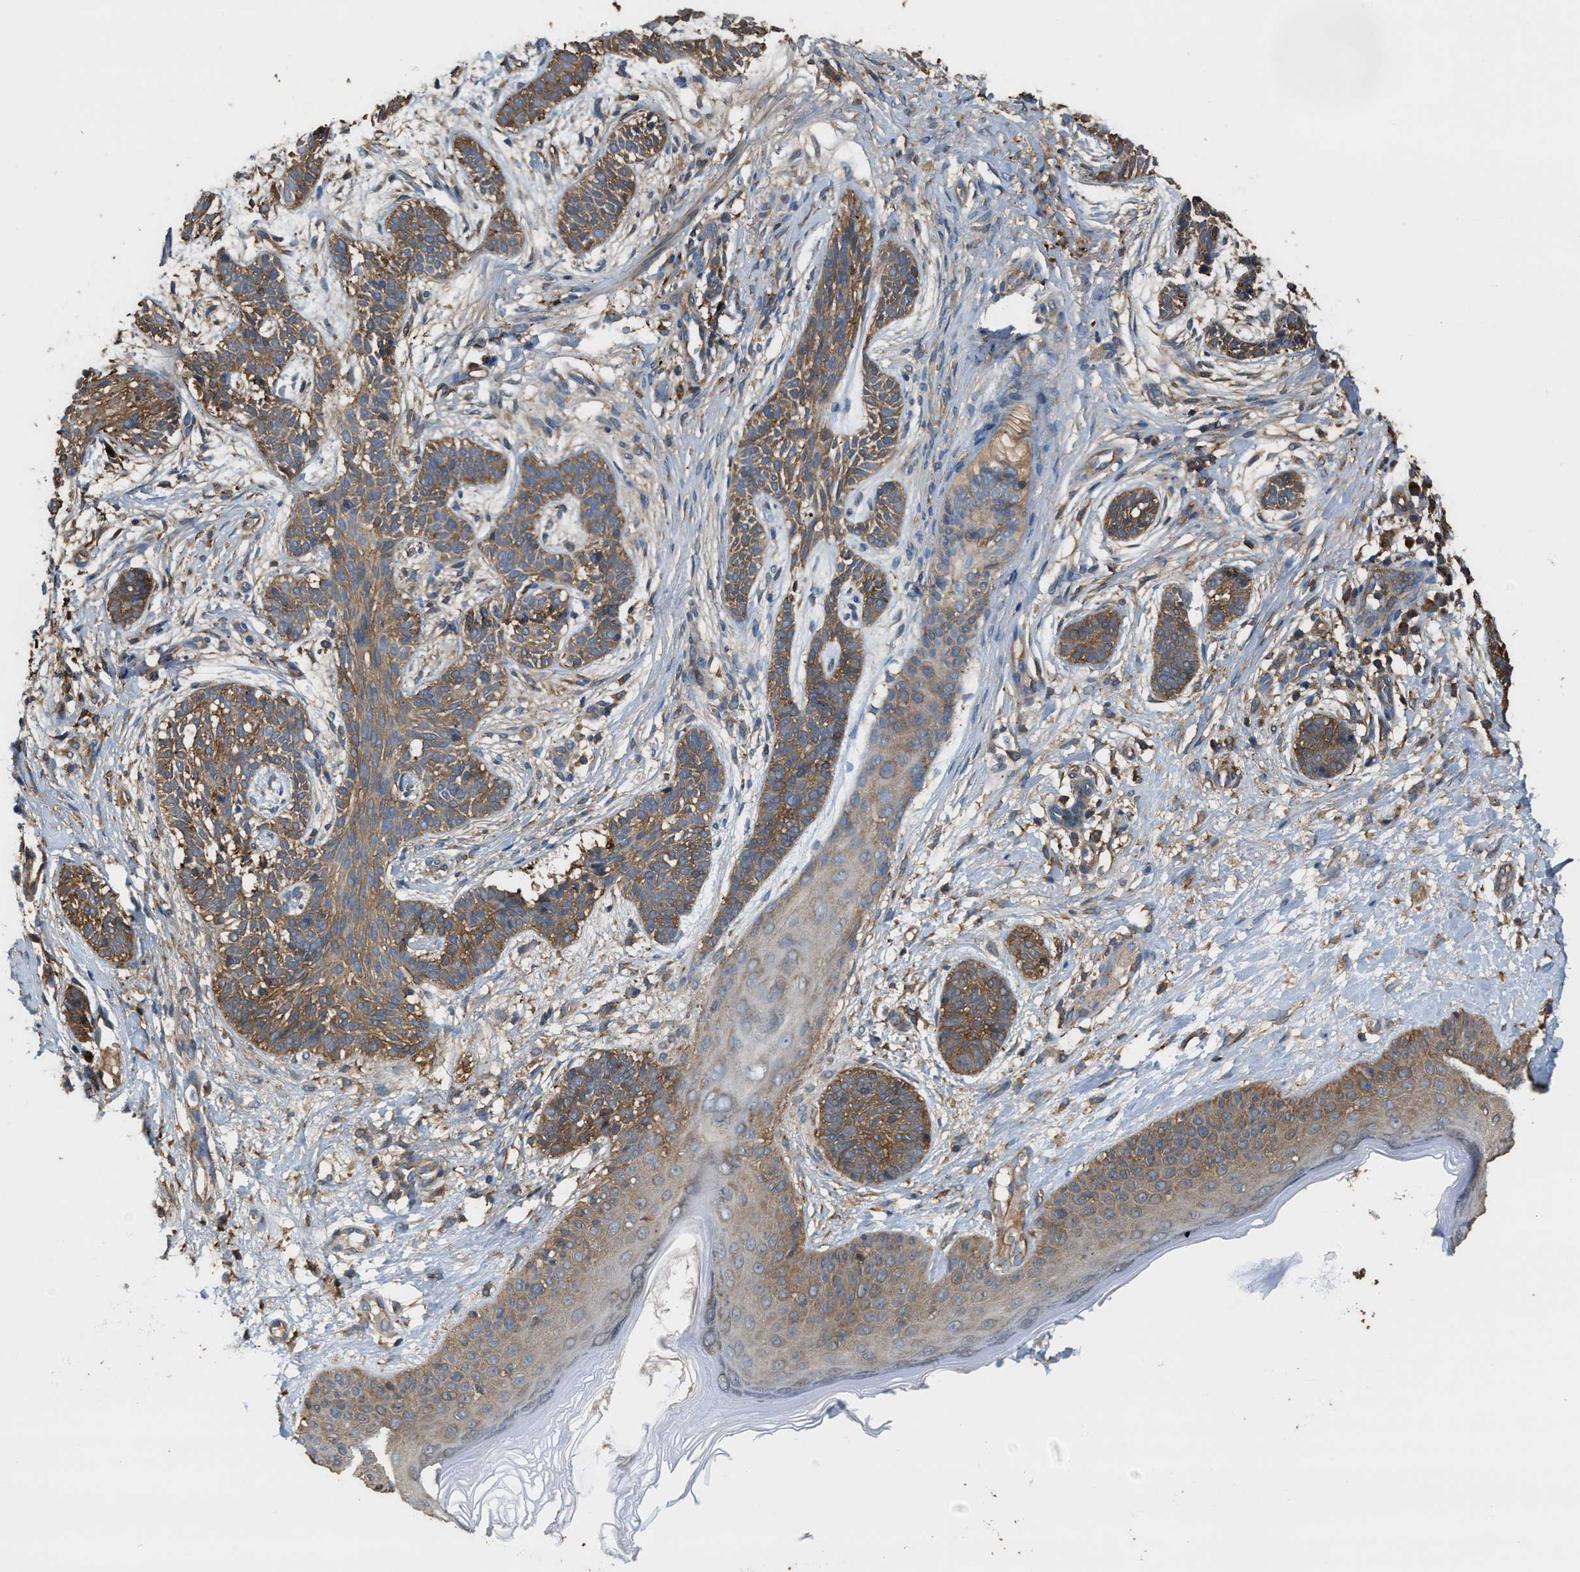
{"staining": {"intensity": "moderate", "quantity": ">75%", "location": "cytoplasmic/membranous"}, "tissue": "skin cancer", "cell_type": "Tumor cells", "image_type": "cancer", "snomed": [{"axis": "morphology", "description": "Normal tissue, NOS"}, {"axis": "morphology", "description": "Basal cell carcinoma"}, {"axis": "topography", "description": "Skin"}], "caption": "Tumor cells display medium levels of moderate cytoplasmic/membranous expression in approximately >75% of cells in skin cancer (basal cell carcinoma). (DAB (3,3'-diaminobenzidine) IHC, brown staining for protein, blue staining for nuclei).", "gene": "ATIC", "patient": {"sex": "male", "age": 63}}